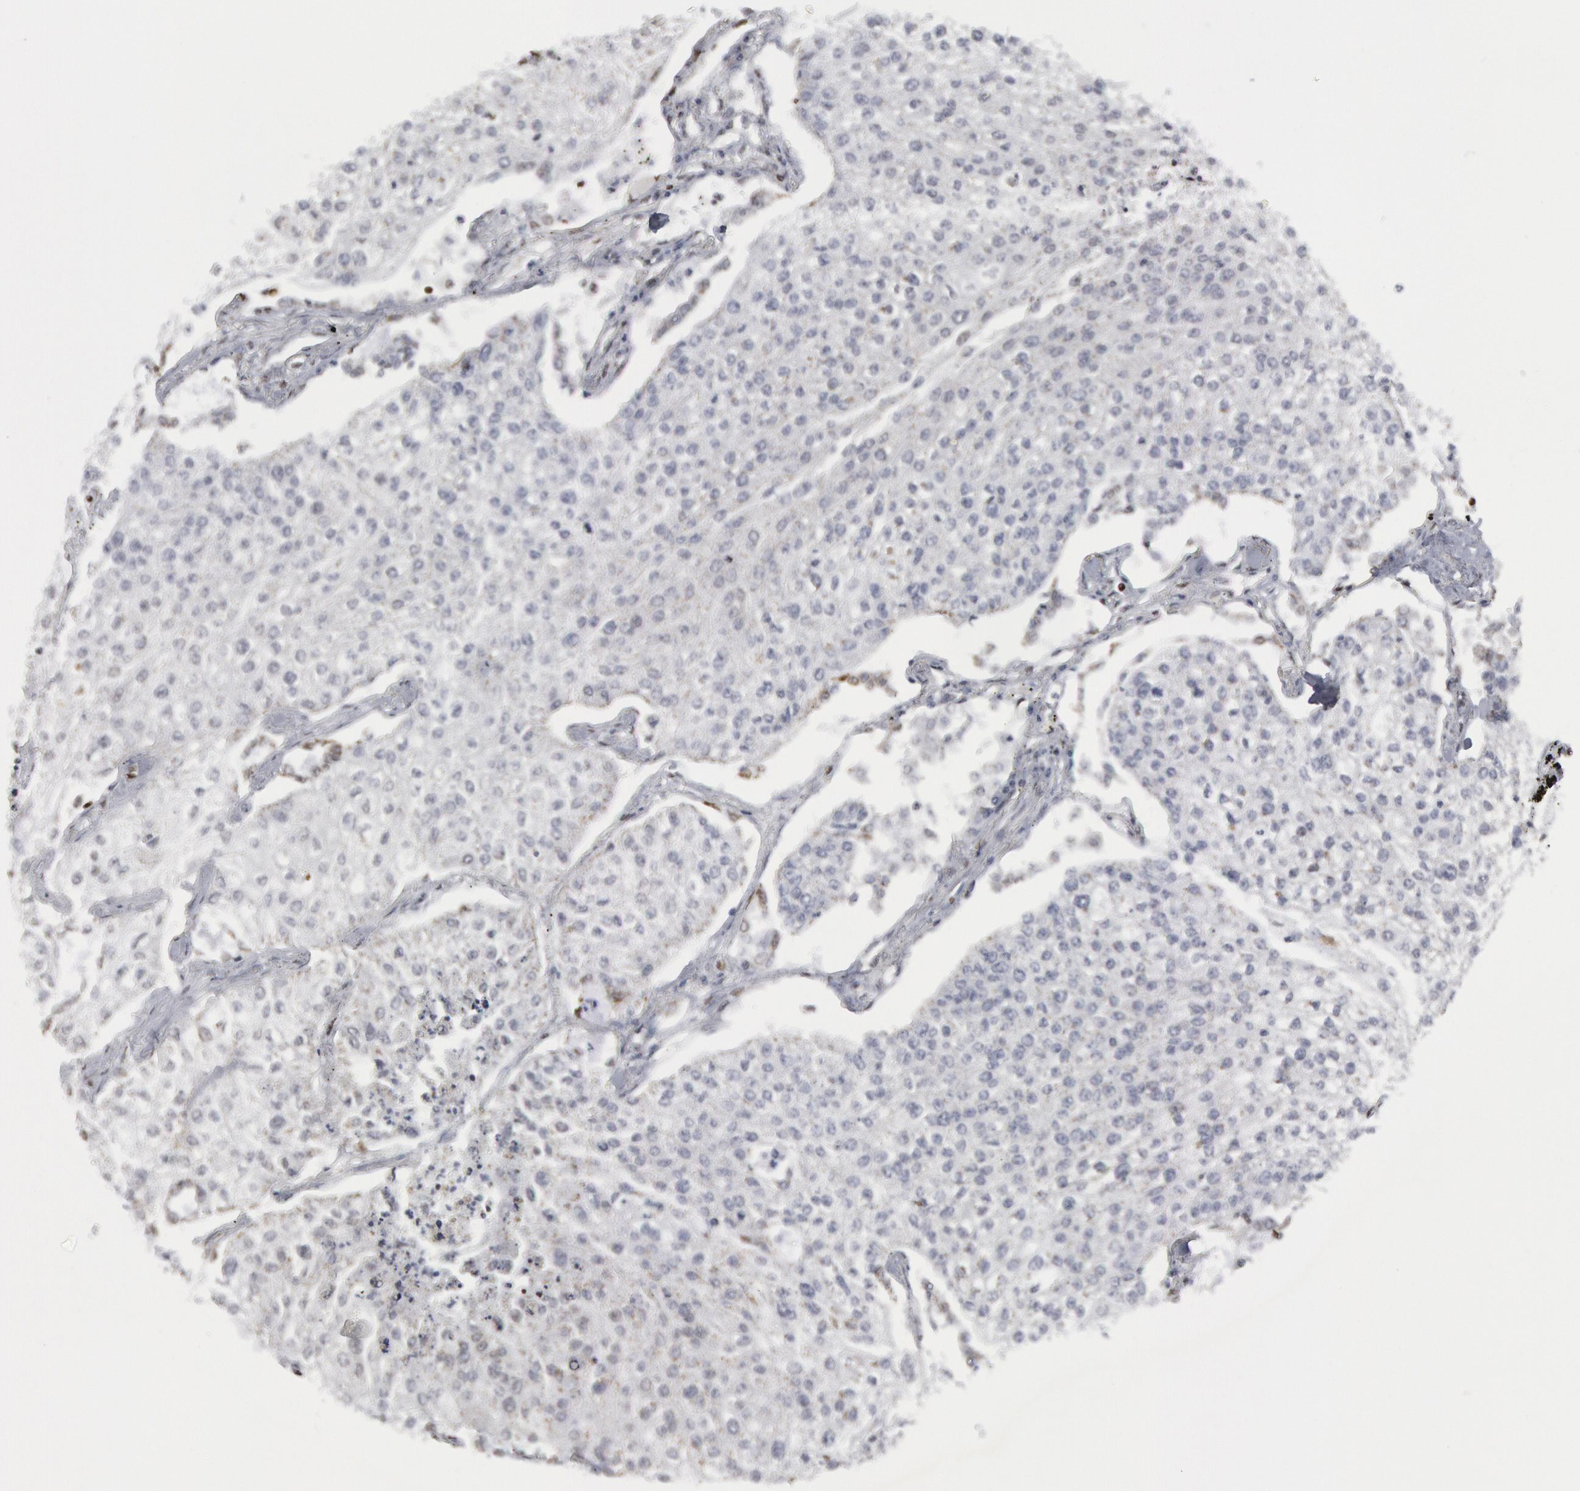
{"staining": {"intensity": "negative", "quantity": "none", "location": "none"}, "tissue": "lung cancer", "cell_type": "Tumor cells", "image_type": "cancer", "snomed": [{"axis": "morphology", "description": "Squamous cell carcinoma, NOS"}, {"axis": "topography", "description": "Lung"}], "caption": "This is a image of IHC staining of lung cancer, which shows no staining in tumor cells. (Stains: DAB IHC with hematoxylin counter stain, Microscopy: brightfield microscopy at high magnification).", "gene": "MECP2", "patient": {"sex": "male", "age": 75}}